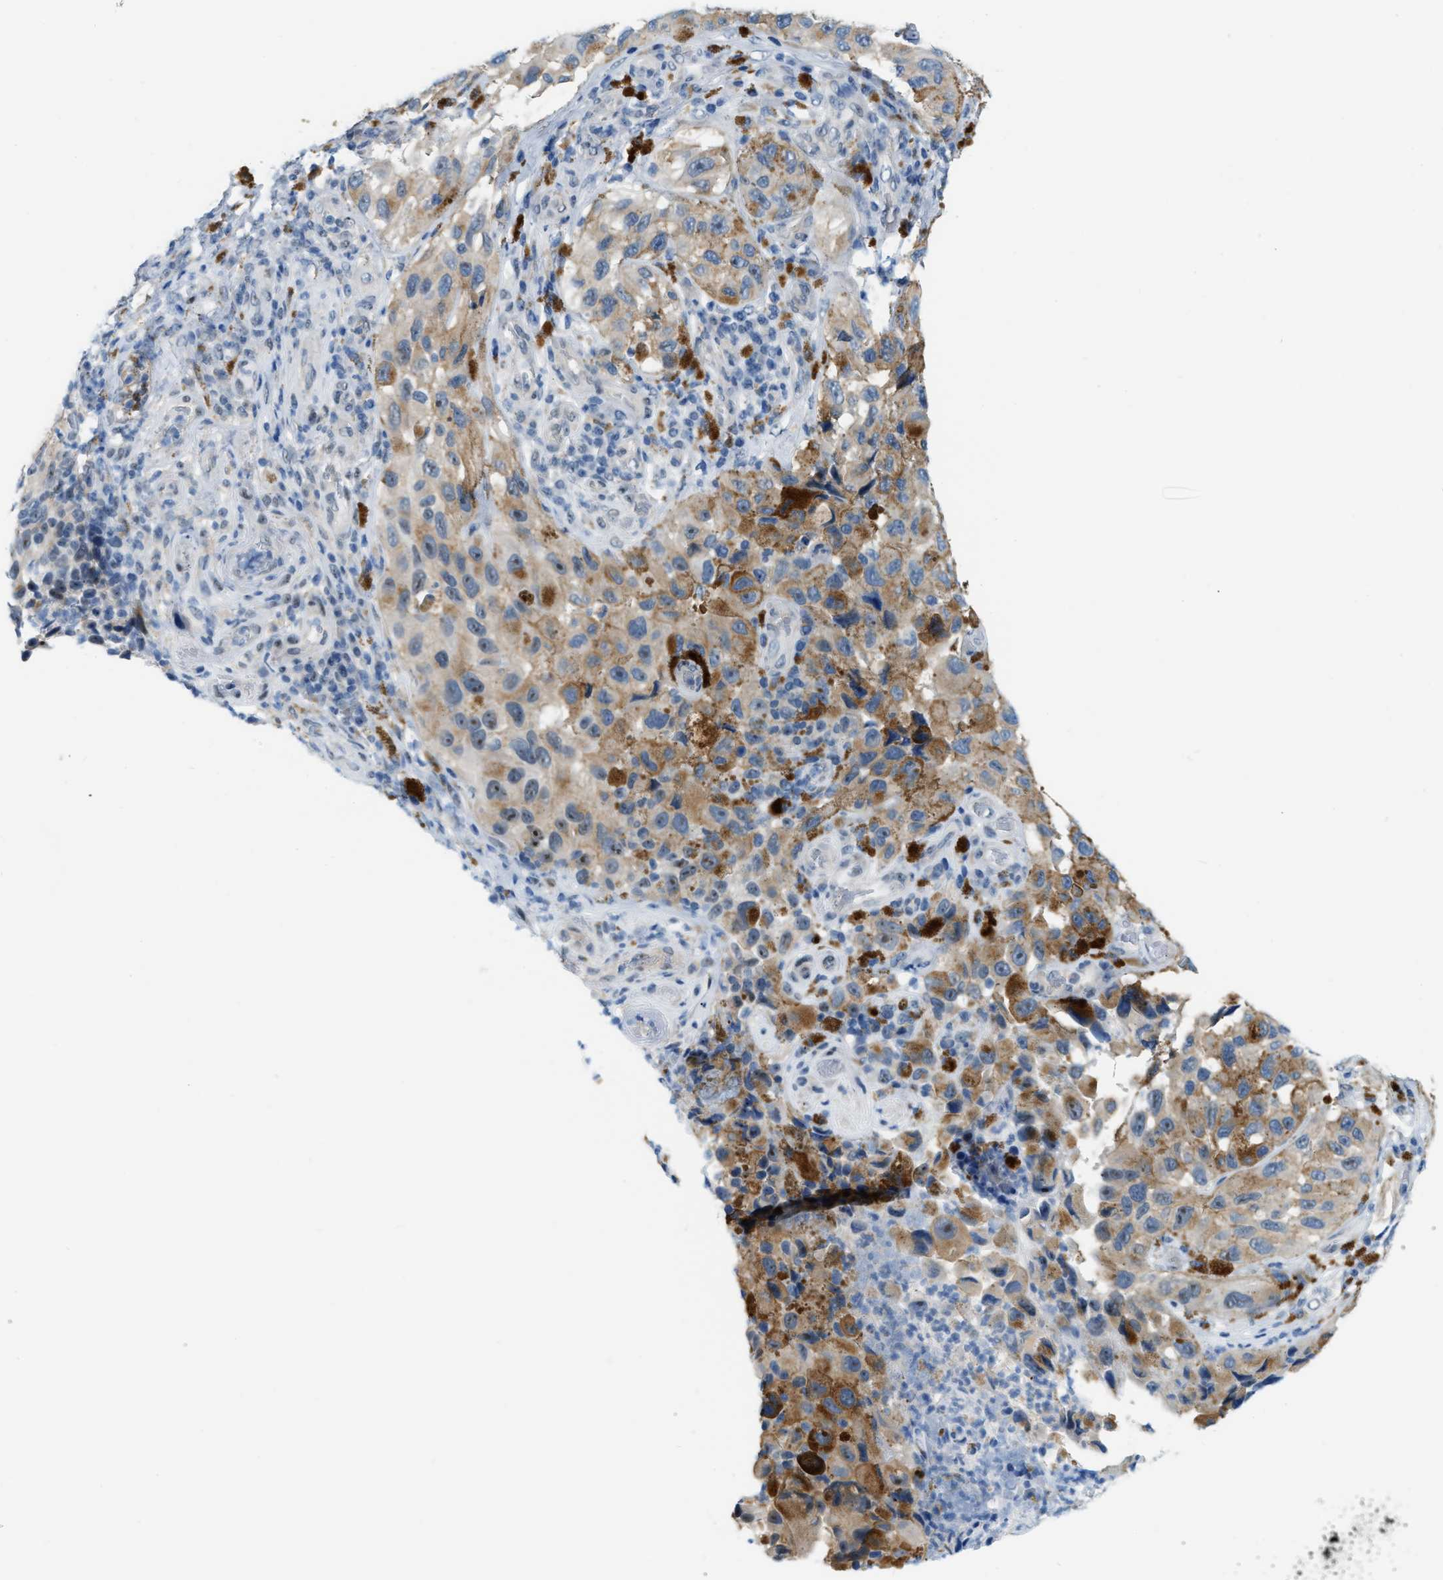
{"staining": {"intensity": "moderate", "quantity": "25%-75%", "location": "cytoplasmic/membranous"}, "tissue": "melanoma", "cell_type": "Tumor cells", "image_type": "cancer", "snomed": [{"axis": "morphology", "description": "Malignant melanoma, NOS"}, {"axis": "topography", "description": "Skin"}], "caption": "Malignant melanoma was stained to show a protein in brown. There is medium levels of moderate cytoplasmic/membranous staining in about 25%-75% of tumor cells.", "gene": "PHRF1", "patient": {"sex": "female", "age": 73}}